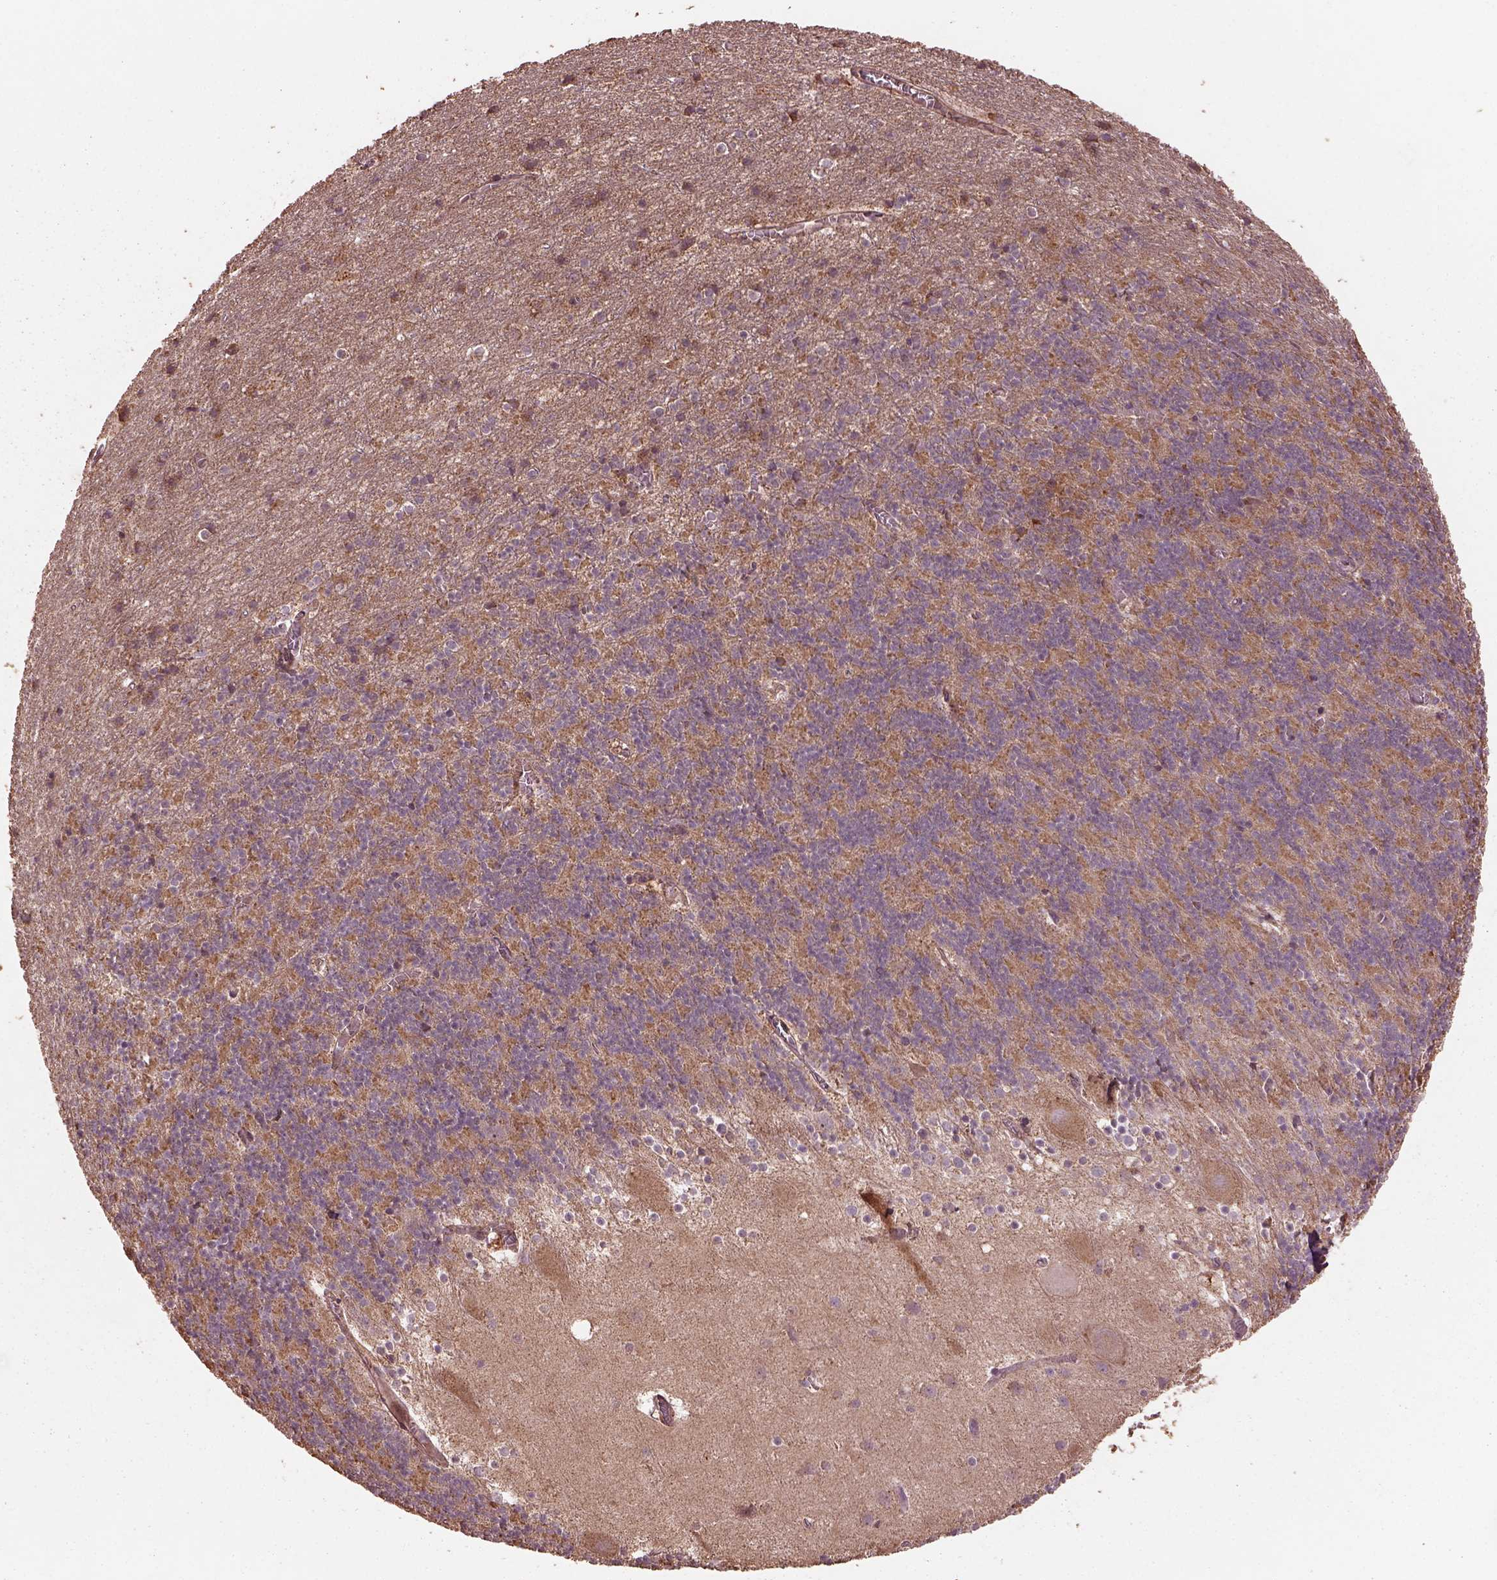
{"staining": {"intensity": "negative", "quantity": "none", "location": "none"}, "tissue": "cerebellum", "cell_type": "Cells in granular layer", "image_type": "normal", "snomed": [{"axis": "morphology", "description": "Normal tissue, NOS"}, {"axis": "topography", "description": "Cerebellum"}], "caption": "Image shows no significant protein staining in cells in granular layer of unremarkable cerebellum. The staining was performed using DAB (3,3'-diaminobenzidine) to visualize the protein expression in brown, while the nuclei were stained in blue with hematoxylin (Magnification: 20x).", "gene": "METTL4", "patient": {"sex": "male", "age": 70}}